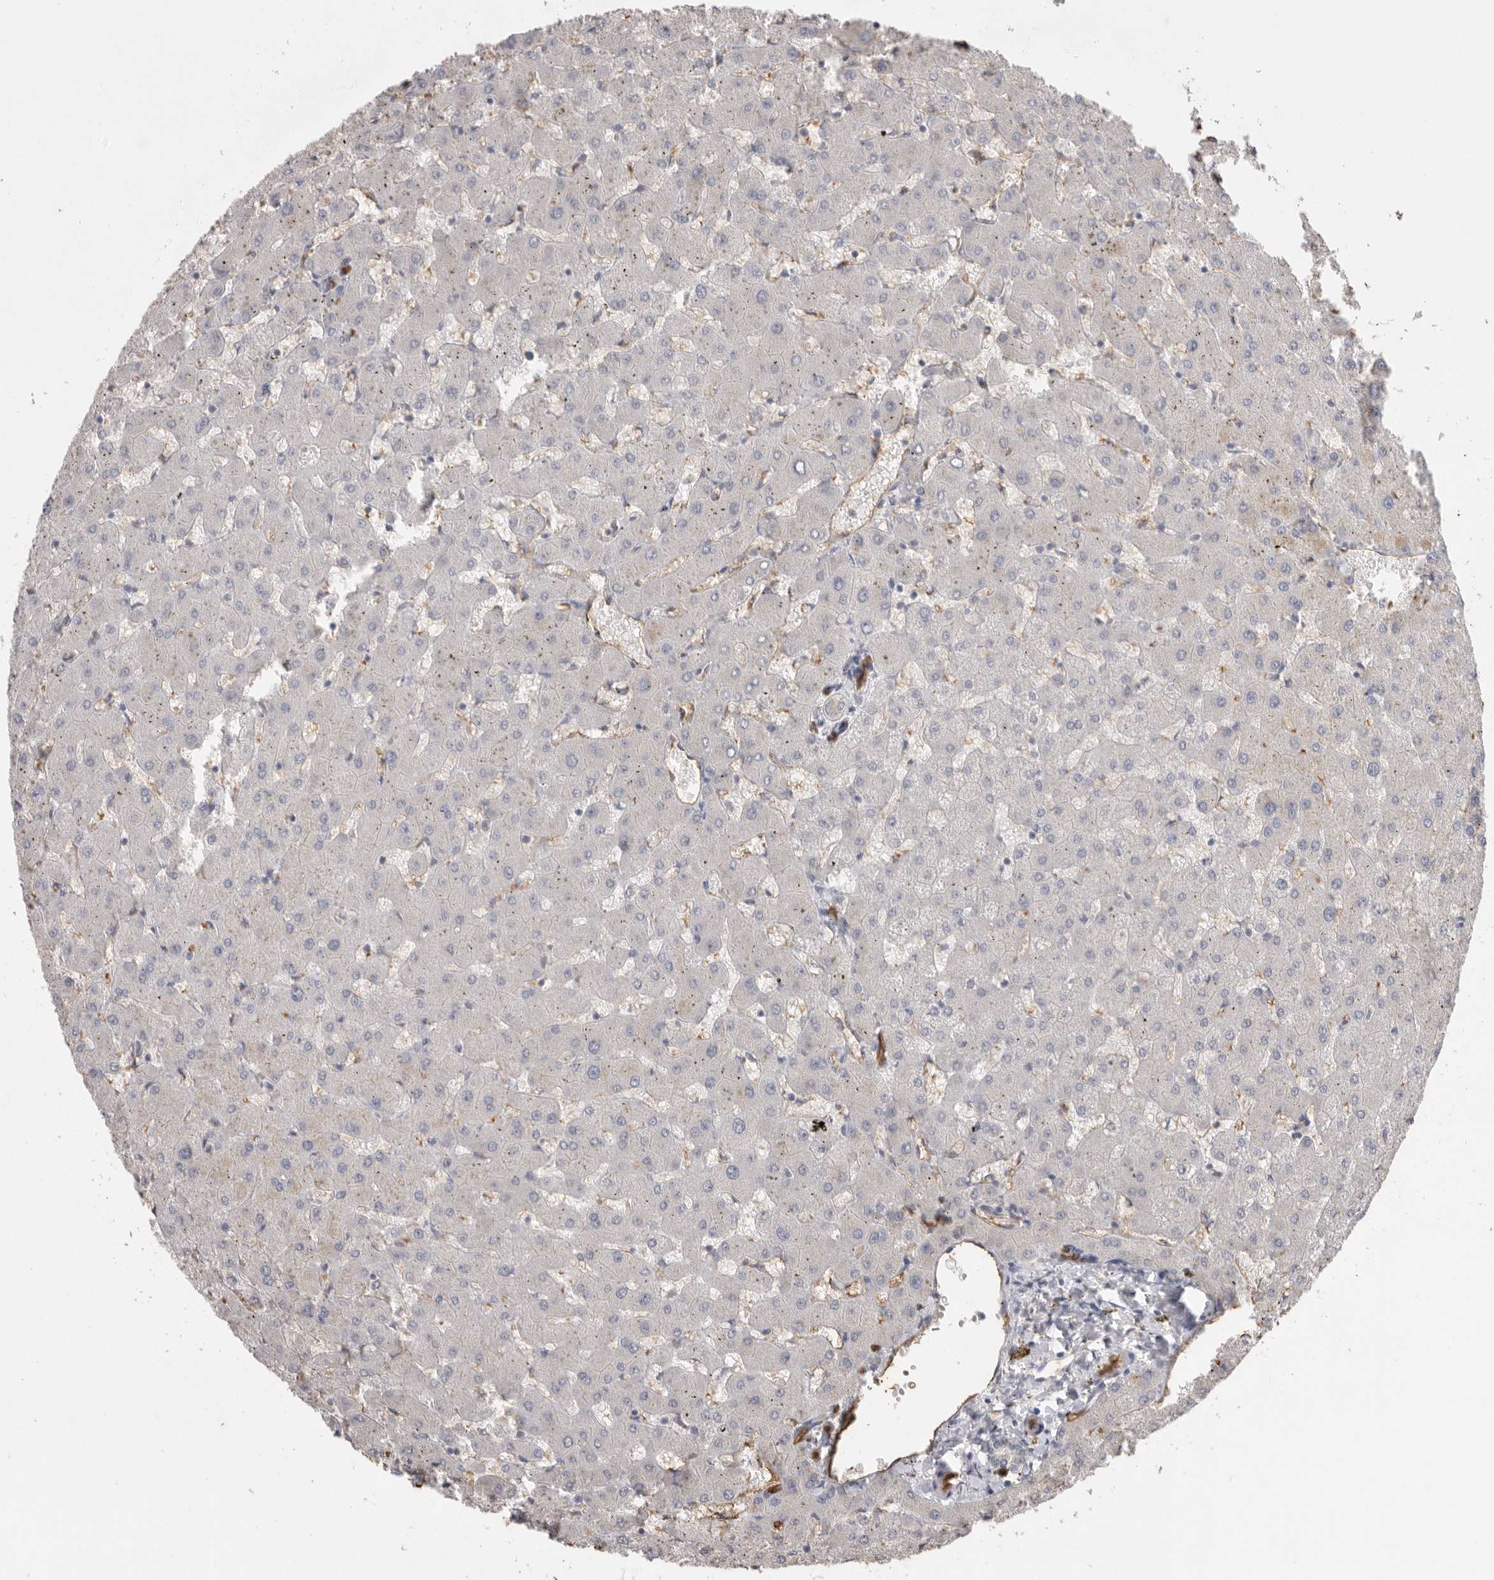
{"staining": {"intensity": "negative", "quantity": "none", "location": "none"}, "tissue": "liver", "cell_type": "Cholangiocytes", "image_type": "normal", "snomed": [{"axis": "morphology", "description": "Normal tissue, NOS"}, {"axis": "topography", "description": "Liver"}], "caption": "This is an immunohistochemistry (IHC) photomicrograph of normal liver. There is no positivity in cholangiocytes.", "gene": "IL27", "patient": {"sex": "female", "age": 63}}